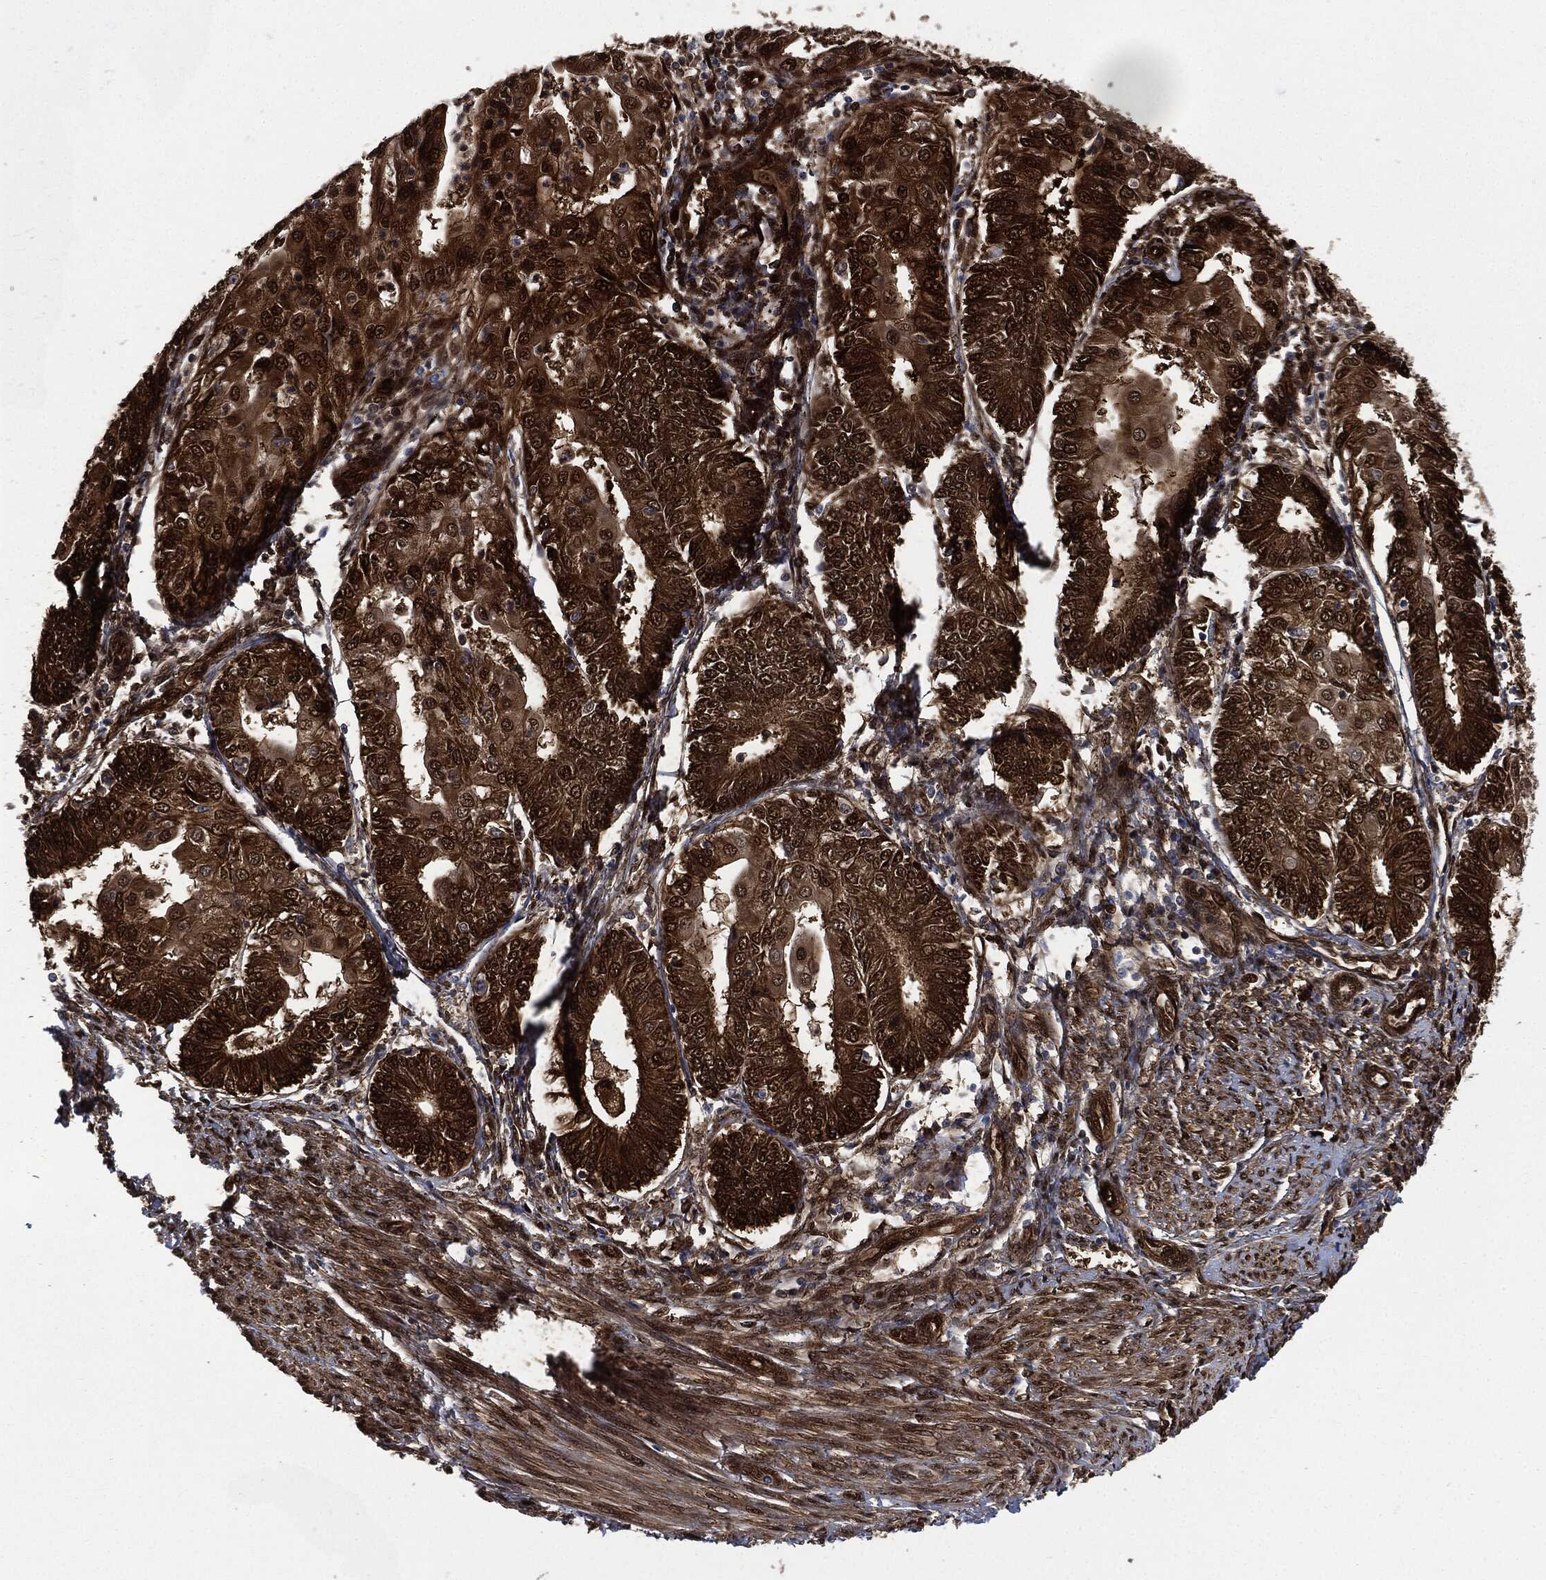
{"staining": {"intensity": "strong", "quantity": "25%-75%", "location": "cytoplasmic/membranous,nuclear"}, "tissue": "endometrial cancer", "cell_type": "Tumor cells", "image_type": "cancer", "snomed": [{"axis": "morphology", "description": "Adenocarcinoma, NOS"}, {"axis": "topography", "description": "Endometrium"}], "caption": "Protein staining displays strong cytoplasmic/membranous and nuclear expression in approximately 25%-75% of tumor cells in adenocarcinoma (endometrial). The staining was performed using DAB, with brown indicating positive protein expression. Nuclei are stained blue with hematoxylin.", "gene": "DCTN1", "patient": {"sex": "female", "age": 68}}